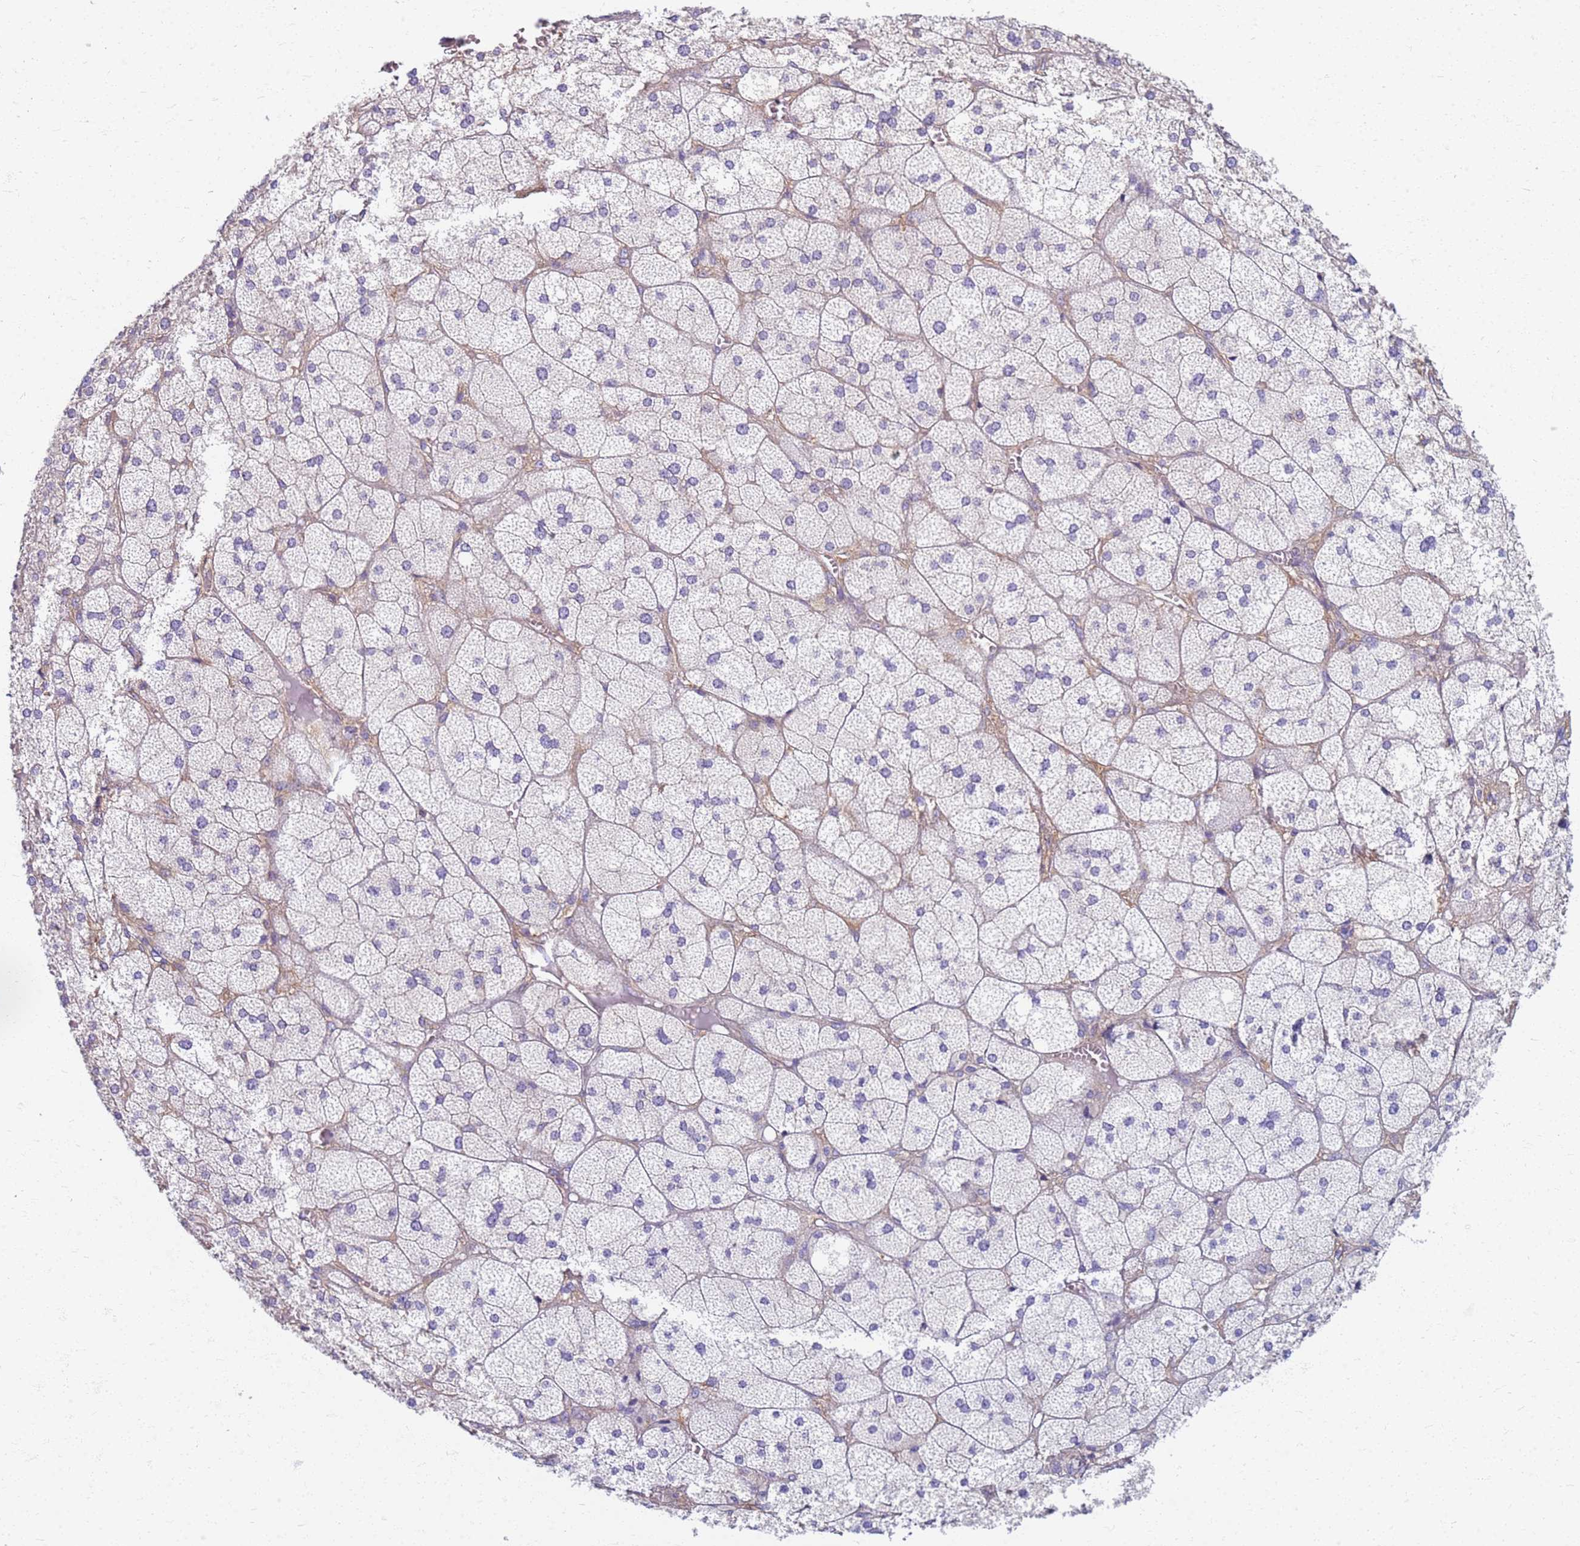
{"staining": {"intensity": "weak", "quantity": "<25%", "location": "cytoplasmic/membranous"}, "tissue": "adrenal gland", "cell_type": "Glandular cells", "image_type": "normal", "snomed": [{"axis": "morphology", "description": "Normal tissue, NOS"}, {"axis": "topography", "description": "Adrenal gland"}], "caption": "A high-resolution image shows immunohistochemistry staining of unremarkable adrenal gland, which exhibits no significant positivity in glandular cells.", "gene": "EEA1", "patient": {"sex": "female", "age": 61}}